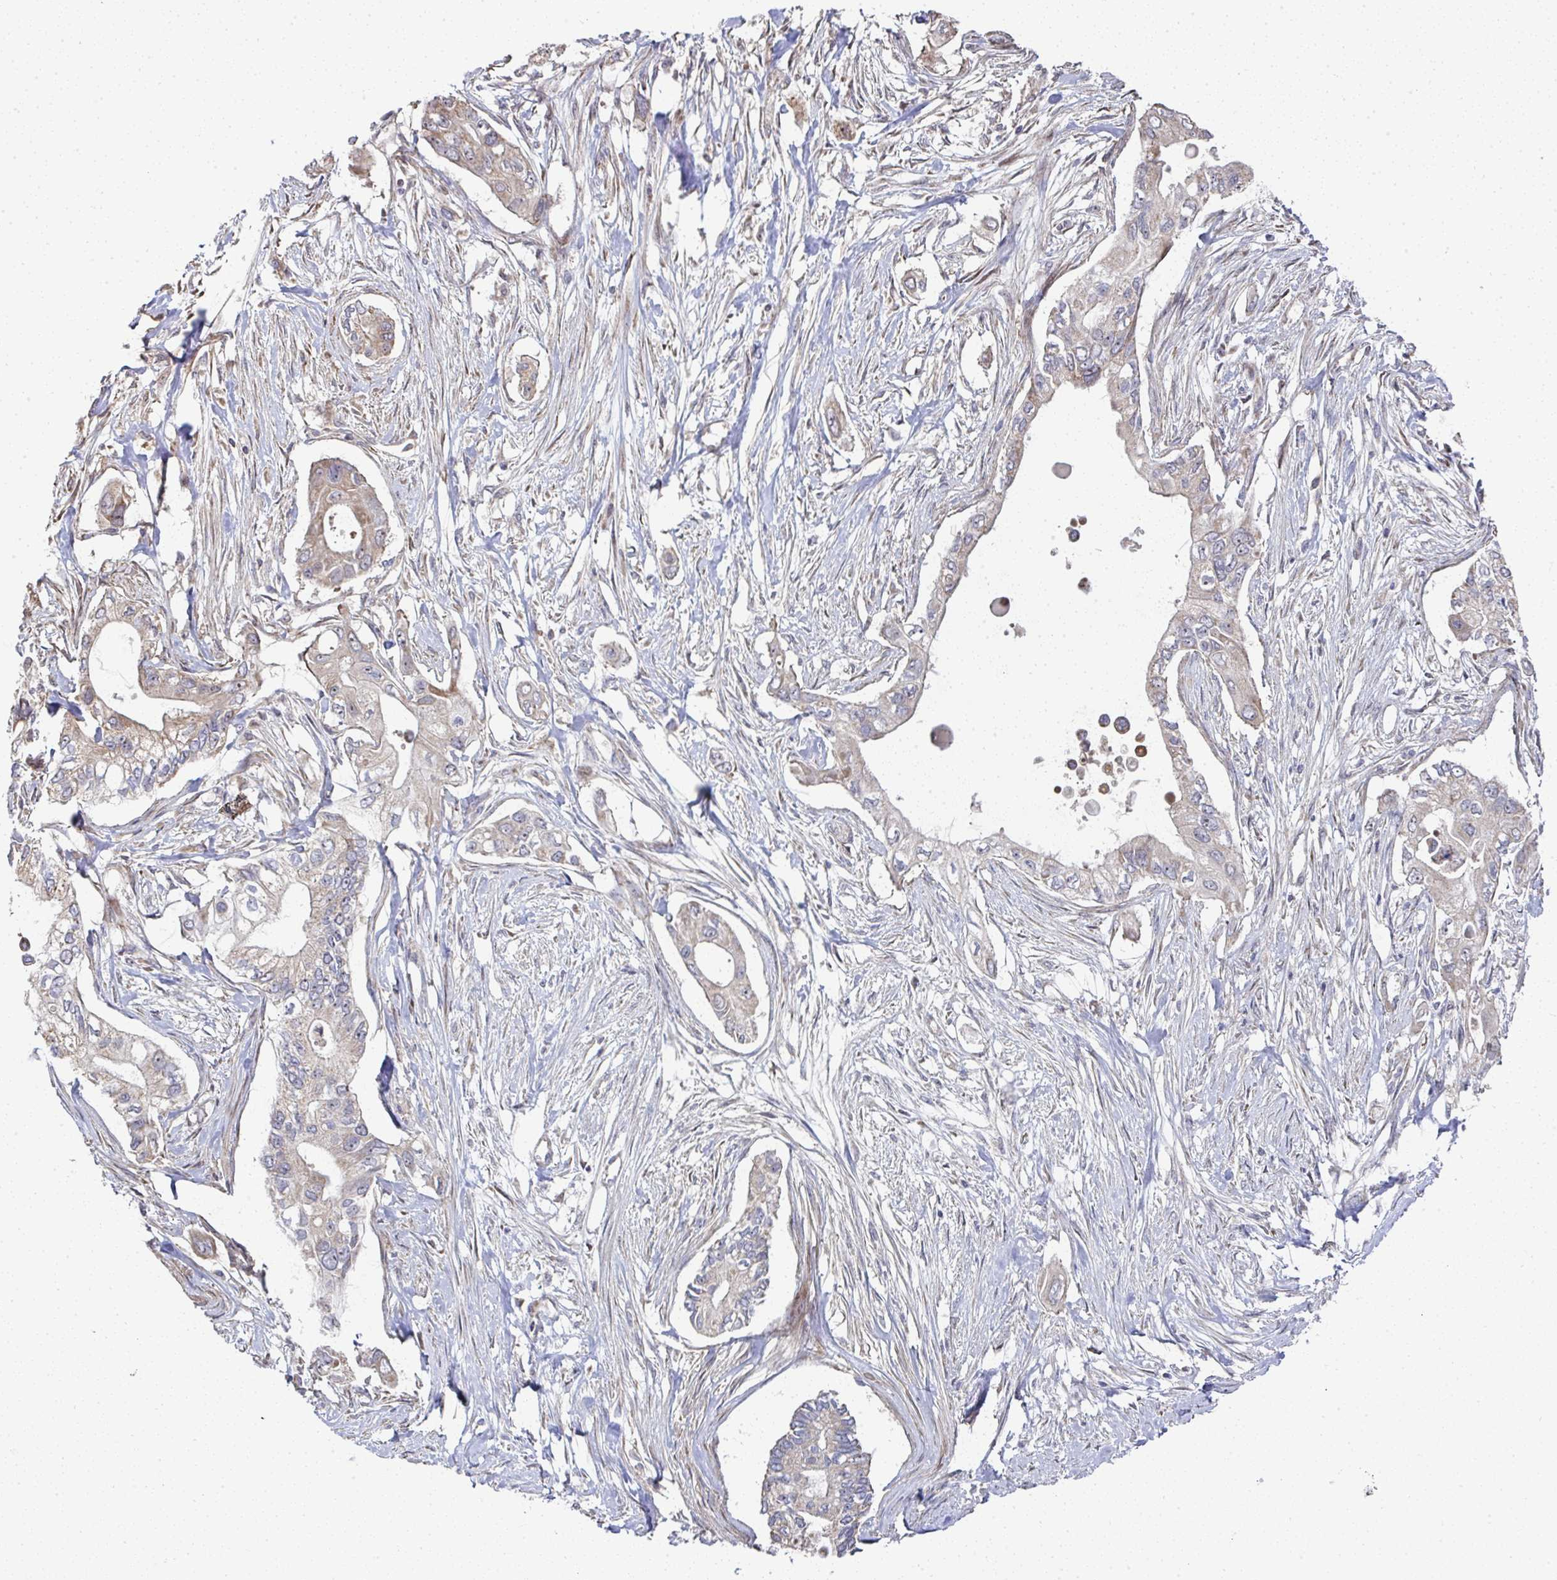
{"staining": {"intensity": "weak", "quantity": "<25%", "location": "cytoplasmic/membranous"}, "tissue": "pancreatic cancer", "cell_type": "Tumor cells", "image_type": "cancer", "snomed": [{"axis": "morphology", "description": "Adenocarcinoma, NOS"}, {"axis": "topography", "description": "Pancreas"}], "caption": "DAB immunohistochemical staining of pancreatic cancer demonstrates no significant positivity in tumor cells.", "gene": "AGTPBP1", "patient": {"sex": "female", "age": 63}}